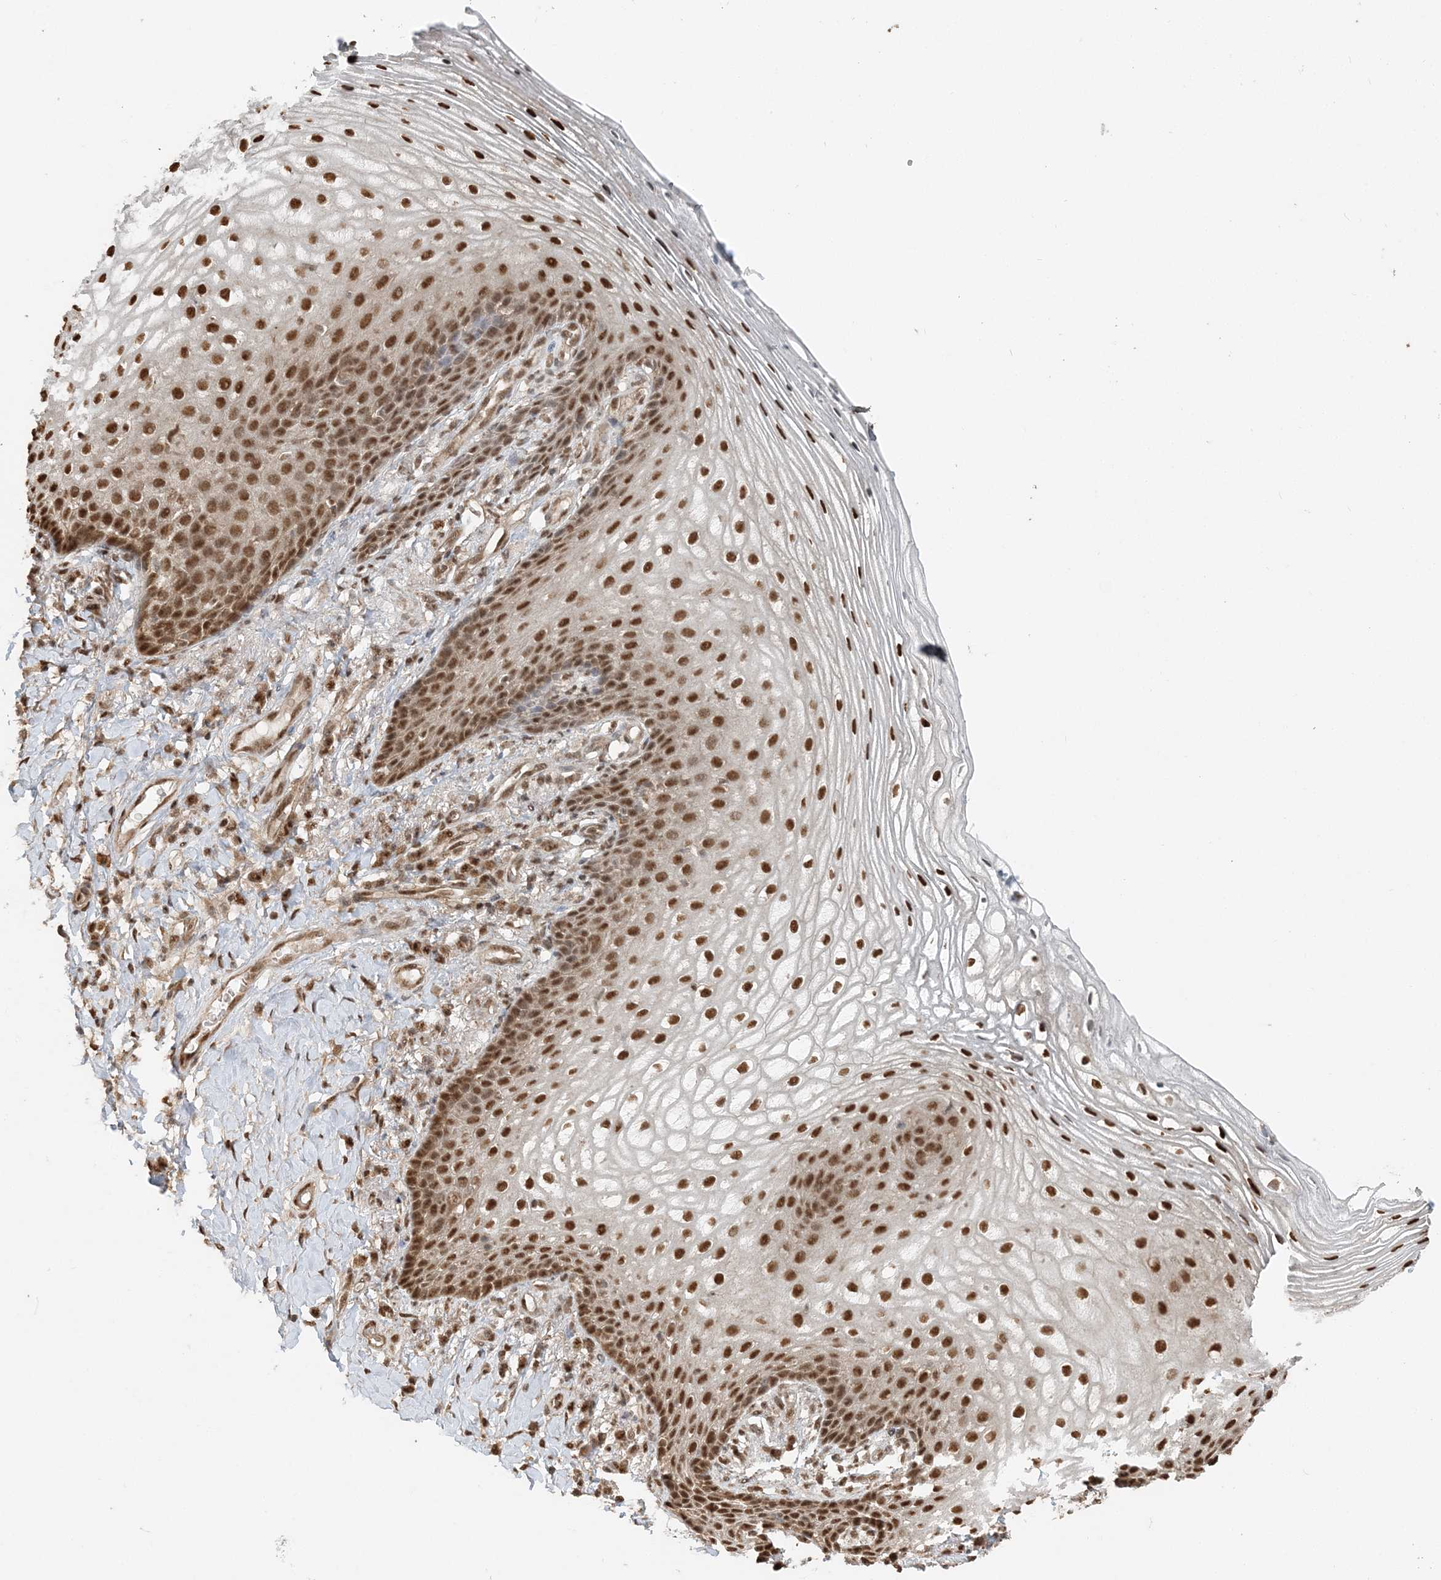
{"staining": {"intensity": "moderate", "quantity": ">75%", "location": "nuclear"}, "tissue": "vagina", "cell_type": "Squamous epithelial cells", "image_type": "normal", "snomed": [{"axis": "morphology", "description": "Normal tissue, NOS"}, {"axis": "topography", "description": "Vagina"}], "caption": "The image shows staining of unremarkable vagina, revealing moderate nuclear protein expression (brown color) within squamous epithelial cells.", "gene": "ARHGAP35", "patient": {"sex": "female", "age": 60}}